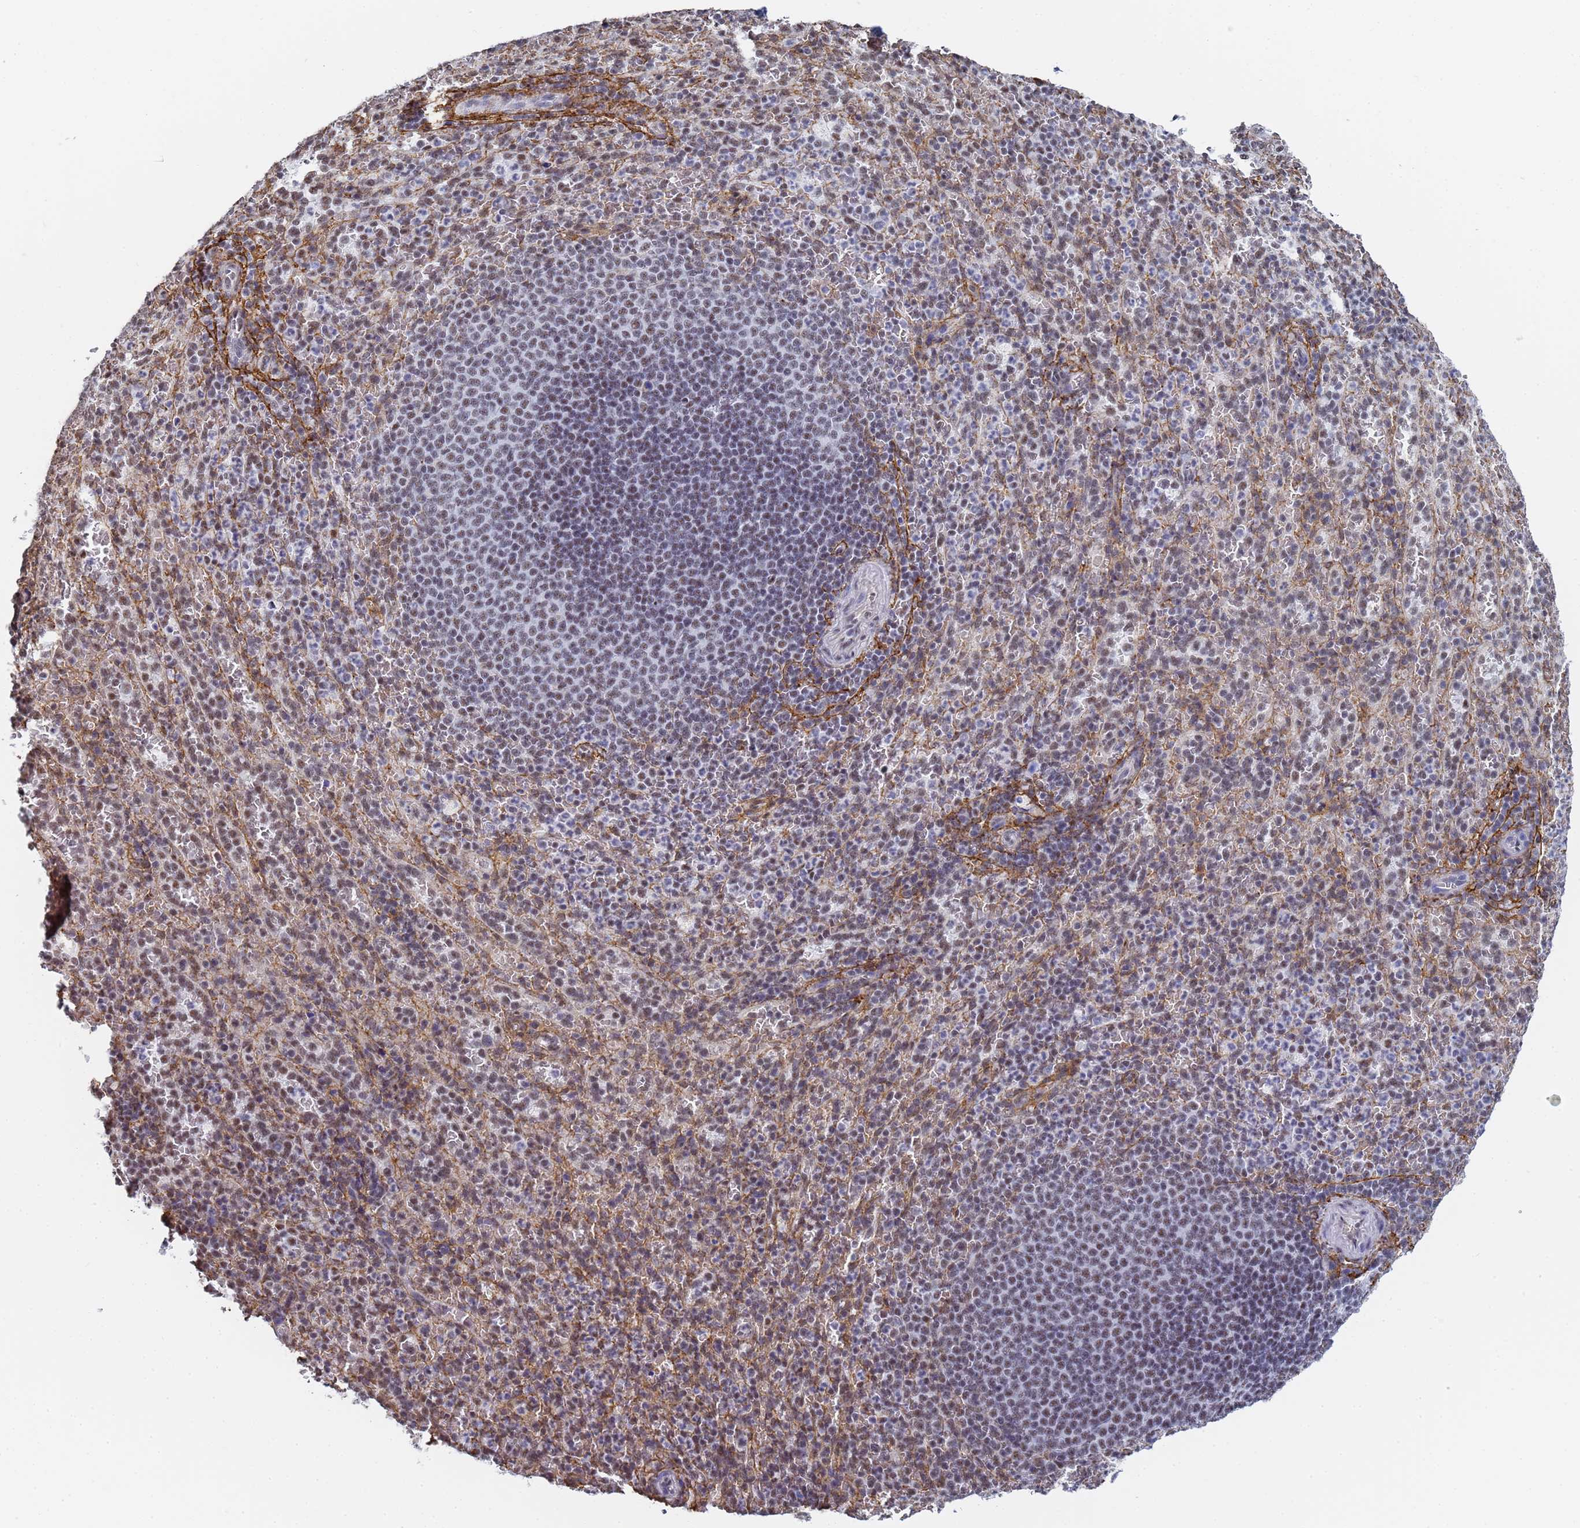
{"staining": {"intensity": "moderate", "quantity": "25%-75%", "location": "nuclear"}, "tissue": "spleen", "cell_type": "Cells in red pulp", "image_type": "normal", "snomed": [{"axis": "morphology", "description": "Normal tissue, NOS"}, {"axis": "topography", "description": "Spleen"}], "caption": "A brown stain shows moderate nuclear expression of a protein in cells in red pulp of normal spleen.", "gene": "PRRT4", "patient": {"sex": "female", "age": 21}}